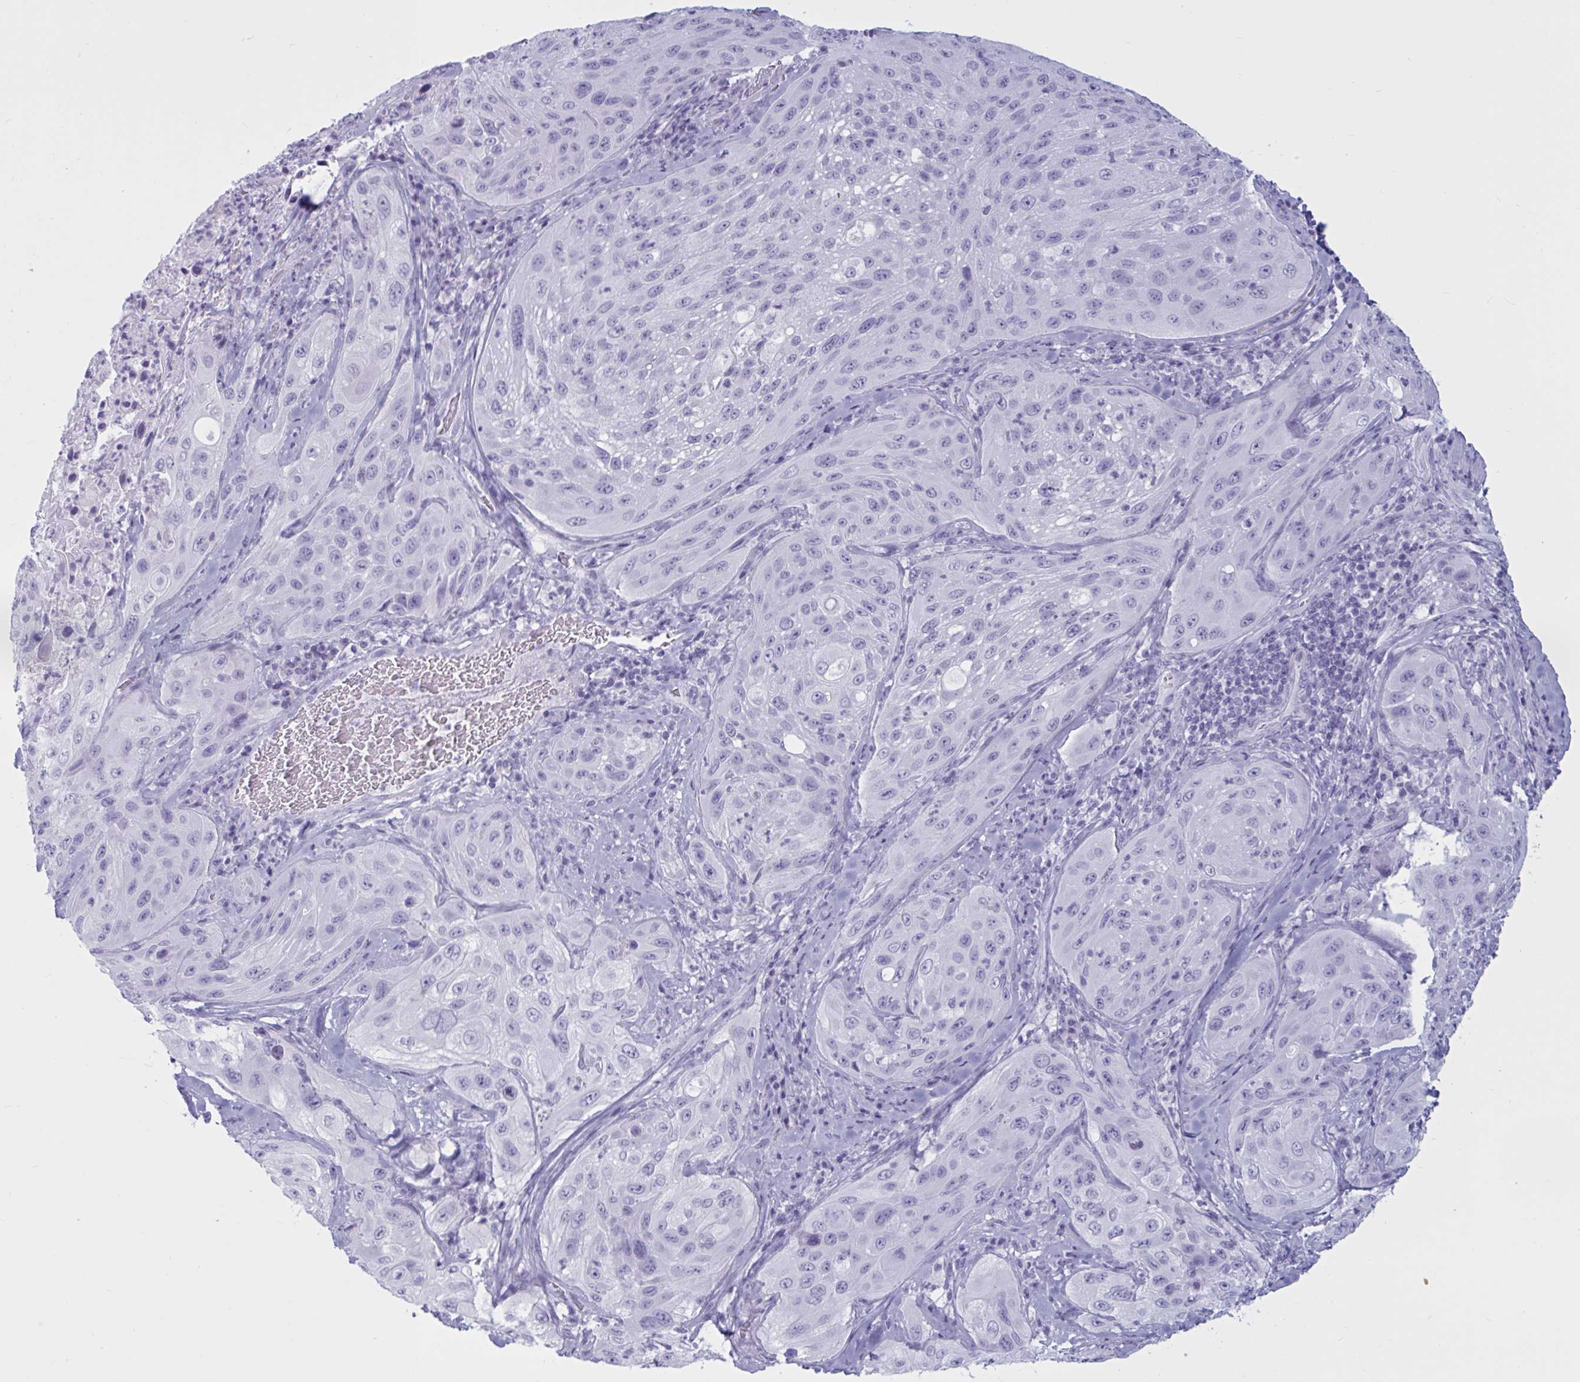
{"staining": {"intensity": "negative", "quantity": "none", "location": "none"}, "tissue": "cervical cancer", "cell_type": "Tumor cells", "image_type": "cancer", "snomed": [{"axis": "morphology", "description": "Squamous cell carcinoma, NOS"}, {"axis": "topography", "description": "Cervix"}], "caption": "High magnification brightfield microscopy of cervical cancer stained with DAB (brown) and counterstained with hematoxylin (blue): tumor cells show no significant staining.", "gene": "BBS10", "patient": {"sex": "female", "age": 42}}